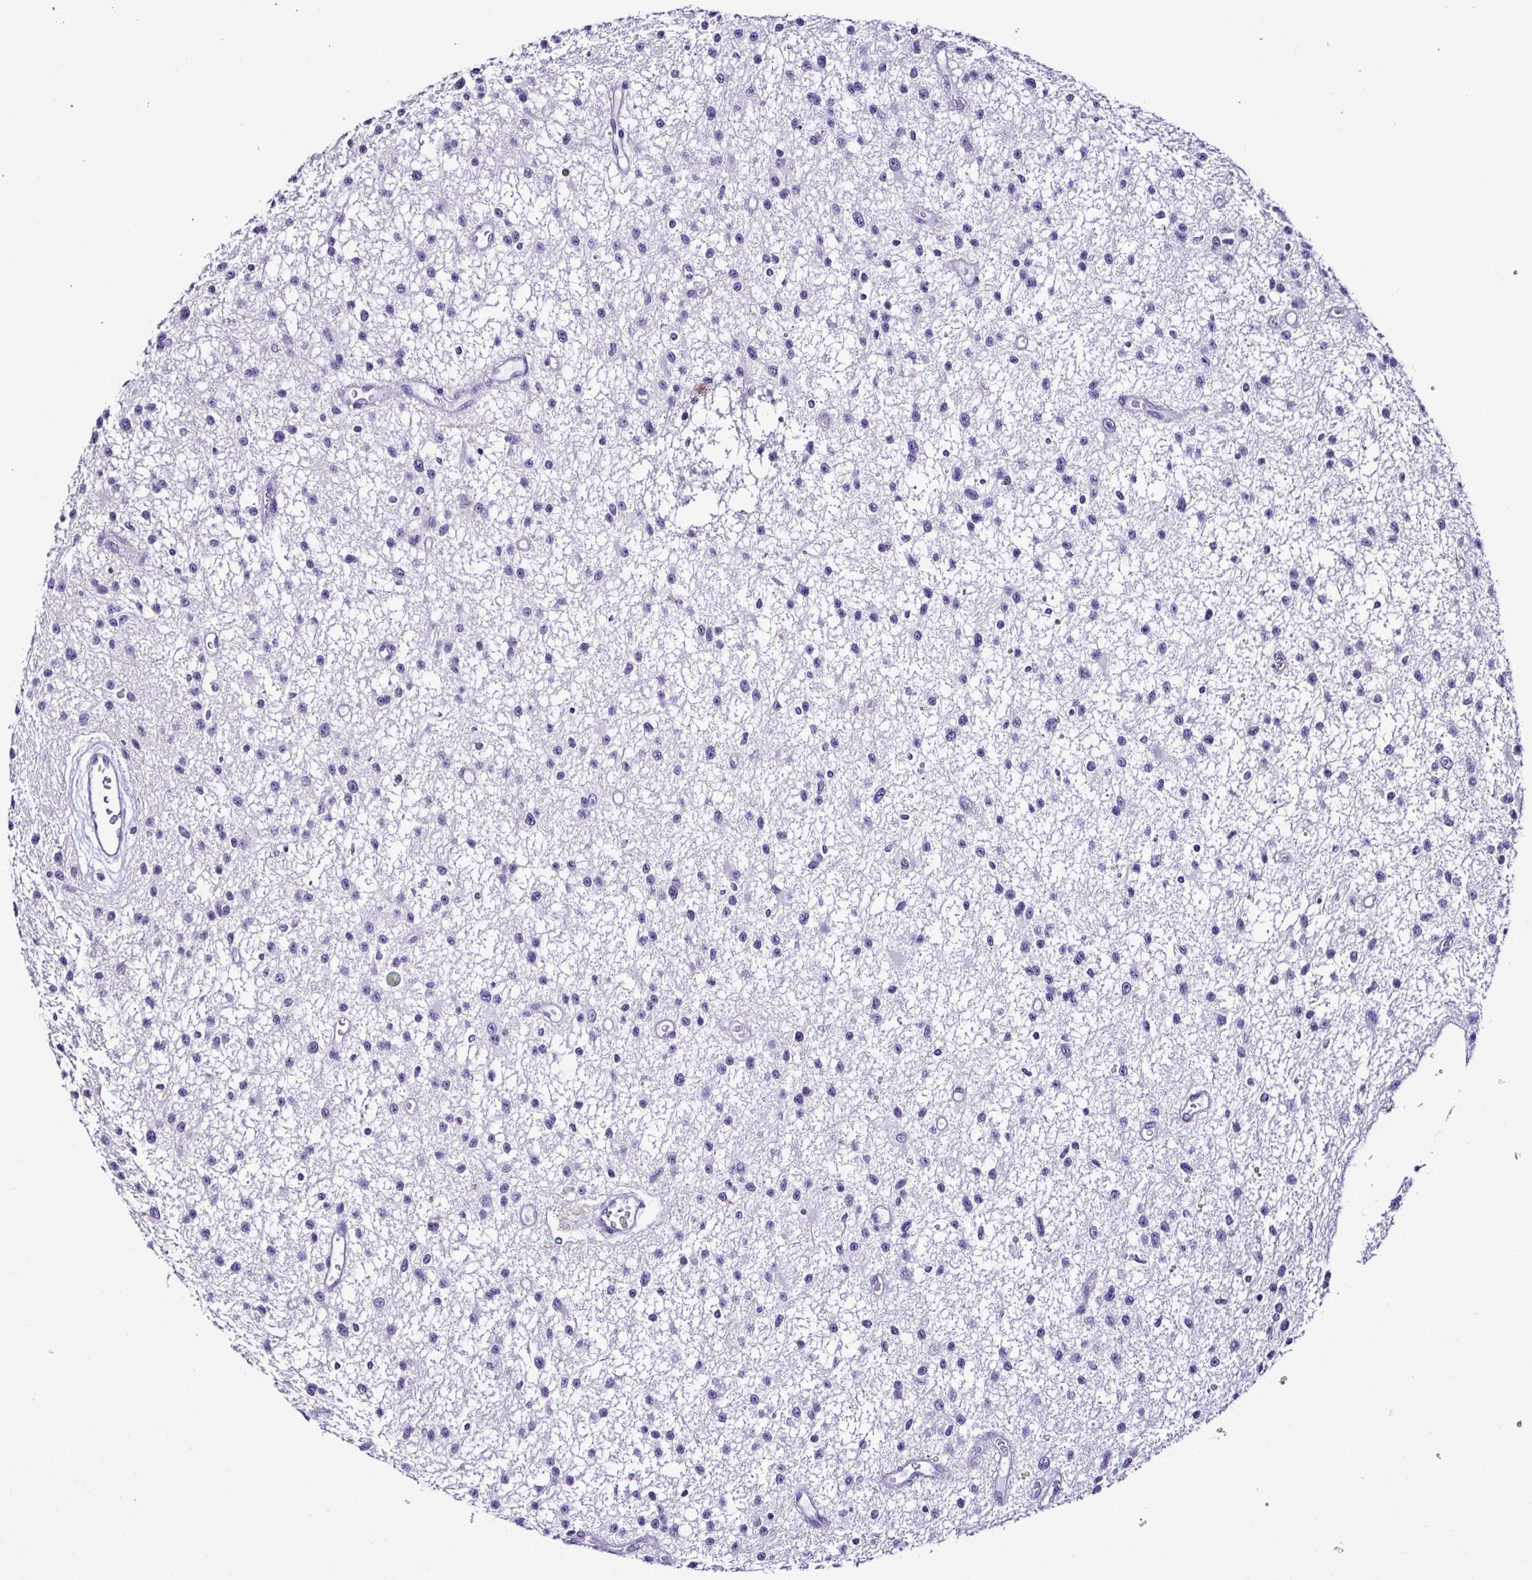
{"staining": {"intensity": "negative", "quantity": "none", "location": "none"}, "tissue": "glioma", "cell_type": "Tumor cells", "image_type": "cancer", "snomed": [{"axis": "morphology", "description": "Glioma, malignant, Low grade"}, {"axis": "topography", "description": "Brain"}], "caption": "Tumor cells show no significant protein positivity in glioma.", "gene": "SRL", "patient": {"sex": "male", "age": 43}}